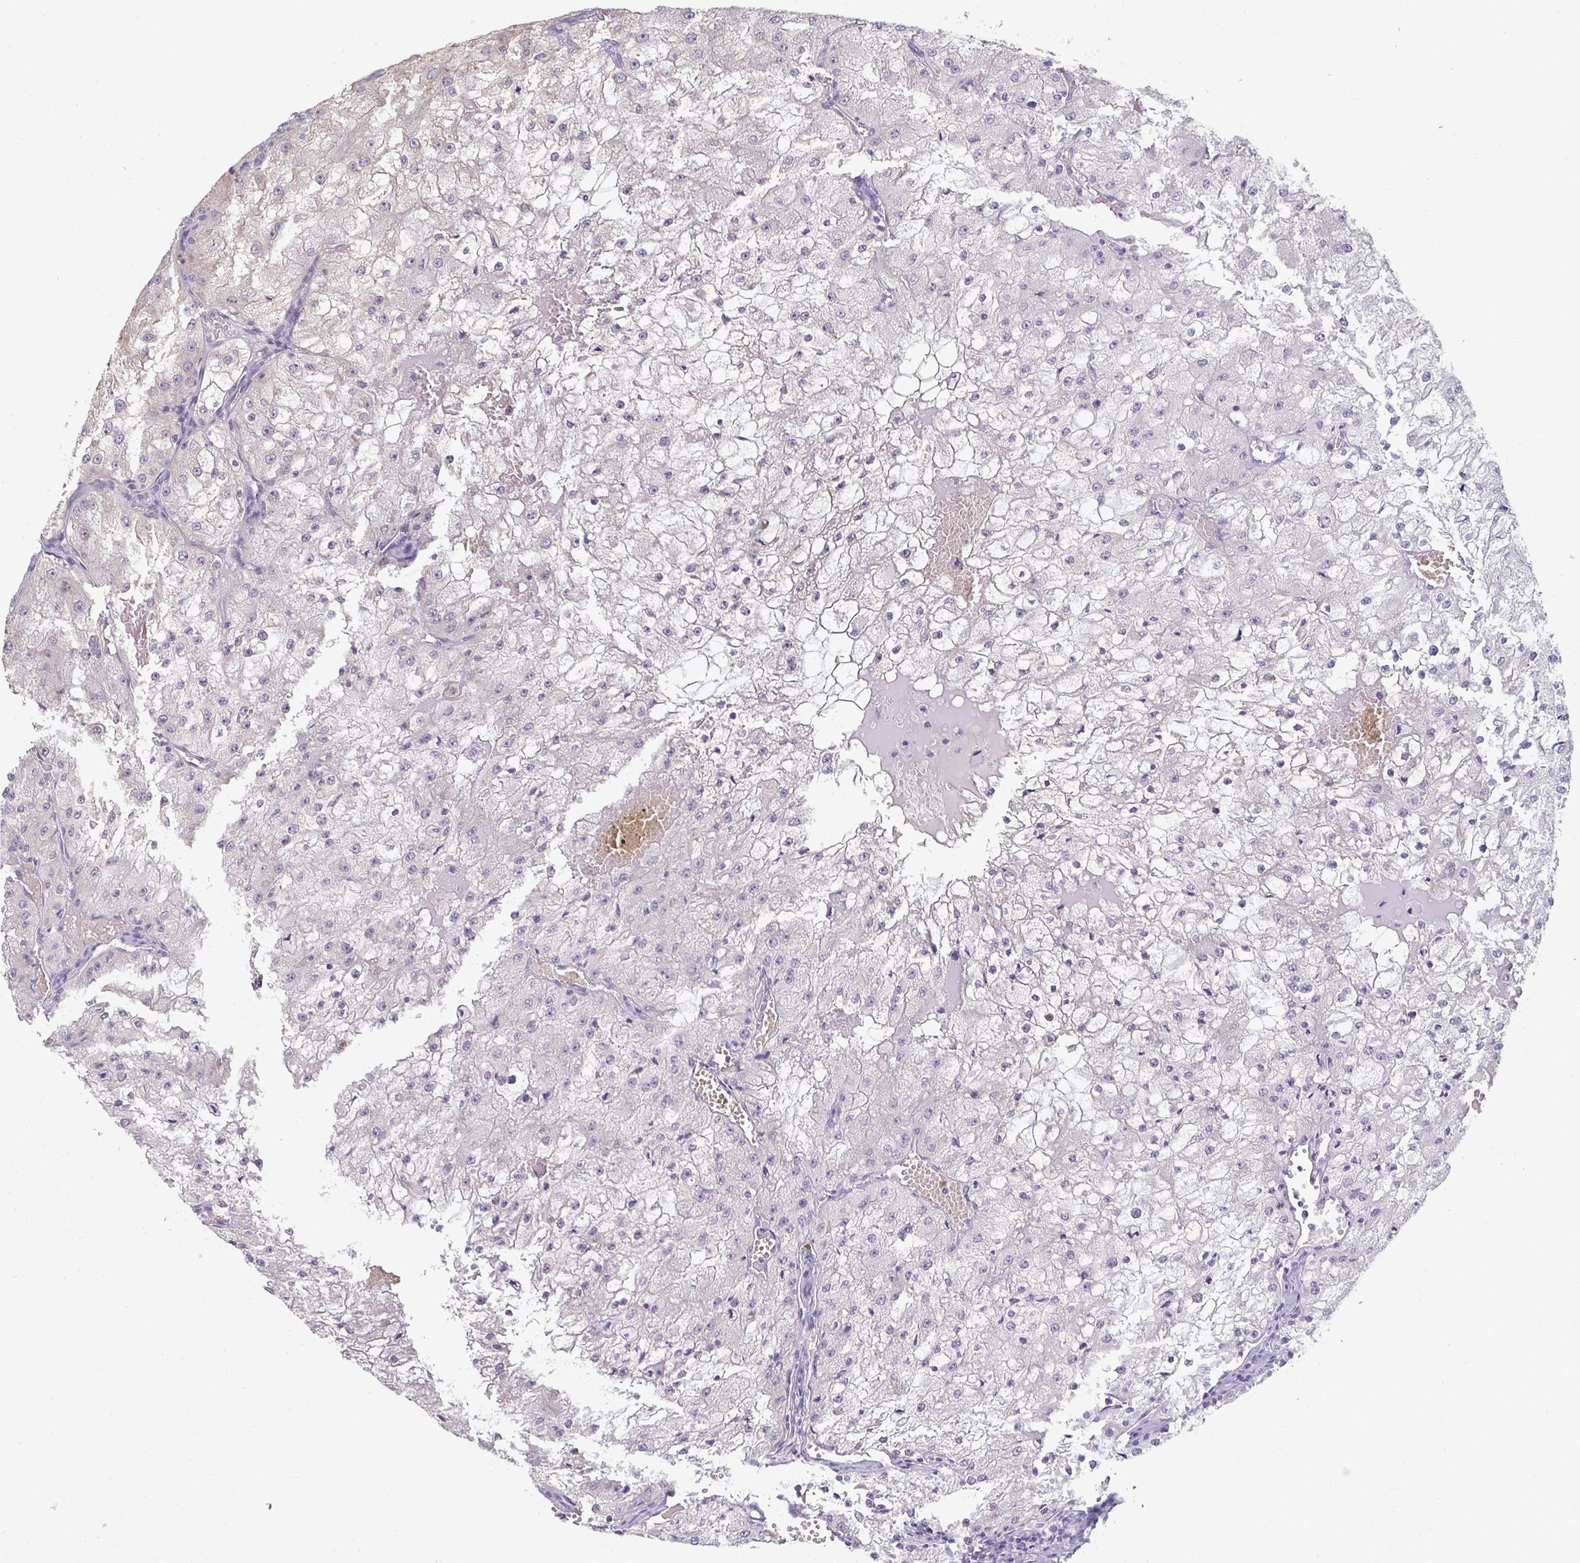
{"staining": {"intensity": "negative", "quantity": "none", "location": "none"}, "tissue": "renal cancer", "cell_type": "Tumor cells", "image_type": "cancer", "snomed": [{"axis": "morphology", "description": "Adenocarcinoma, NOS"}, {"axis": "topography", "description": "Kidney"}], "caption": "DAB (3,3'-diaminobenzidine) immunohistochemical staining of renal cancer (adenocarcinoma) reveals no significant positivity in tumor cells.", "gene": "RIOK1", "patient": {"sex": "female", "age": 74}}